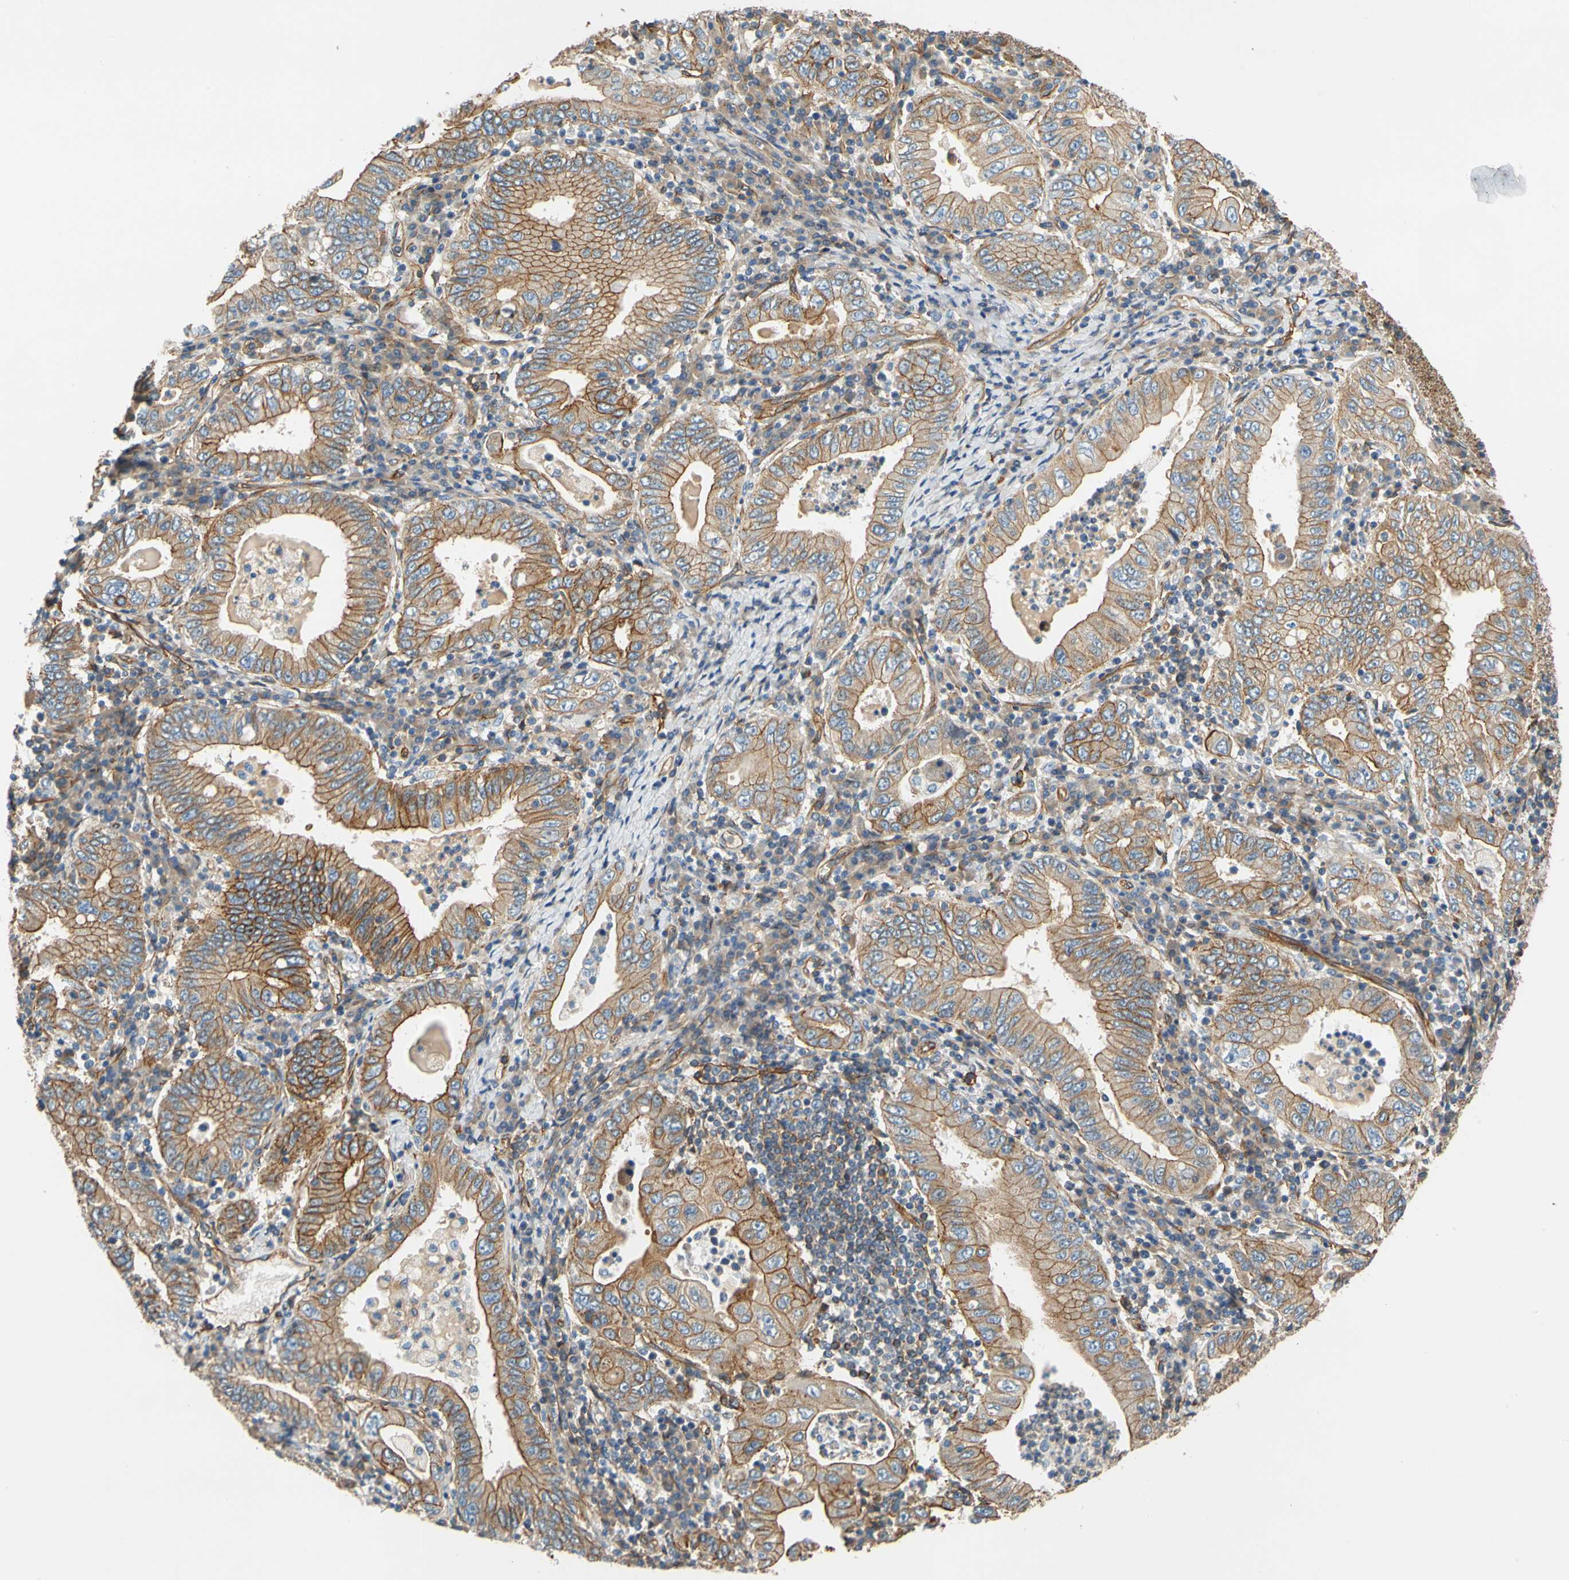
{"staining": {"intensity": "moderate", "quantity": ">75%", "location": "cytoplasmic/membranous"}, "tissue": "stomach cancer", "cell_type": "Tumor cells", "image_type": "cancer", "snomed": [{"axis": "morphology", "description": "Normal tissue, NOS"}, {"axis": "morphology", "description": "Adenocarcinoma, NOS"}, {"axis": "topography", "description": "Esophagus"}, {"axis": "topography", "description": "Stomach, upper"}, {"axis": "topography", "description": "Peripheral nerve tissue"}], "caption": "A medium amount of moderate cytoplasmic/membranous positivity is present in about >75% of tumor cells in stomach adenocarcinoma tissue. Using DAB (brown) and hematoxylin (blue) stains, captured at high magnification using brightfield microscopy.", "gene": "SPTAN1", "patient": {"sex": "male", "age": 62}}